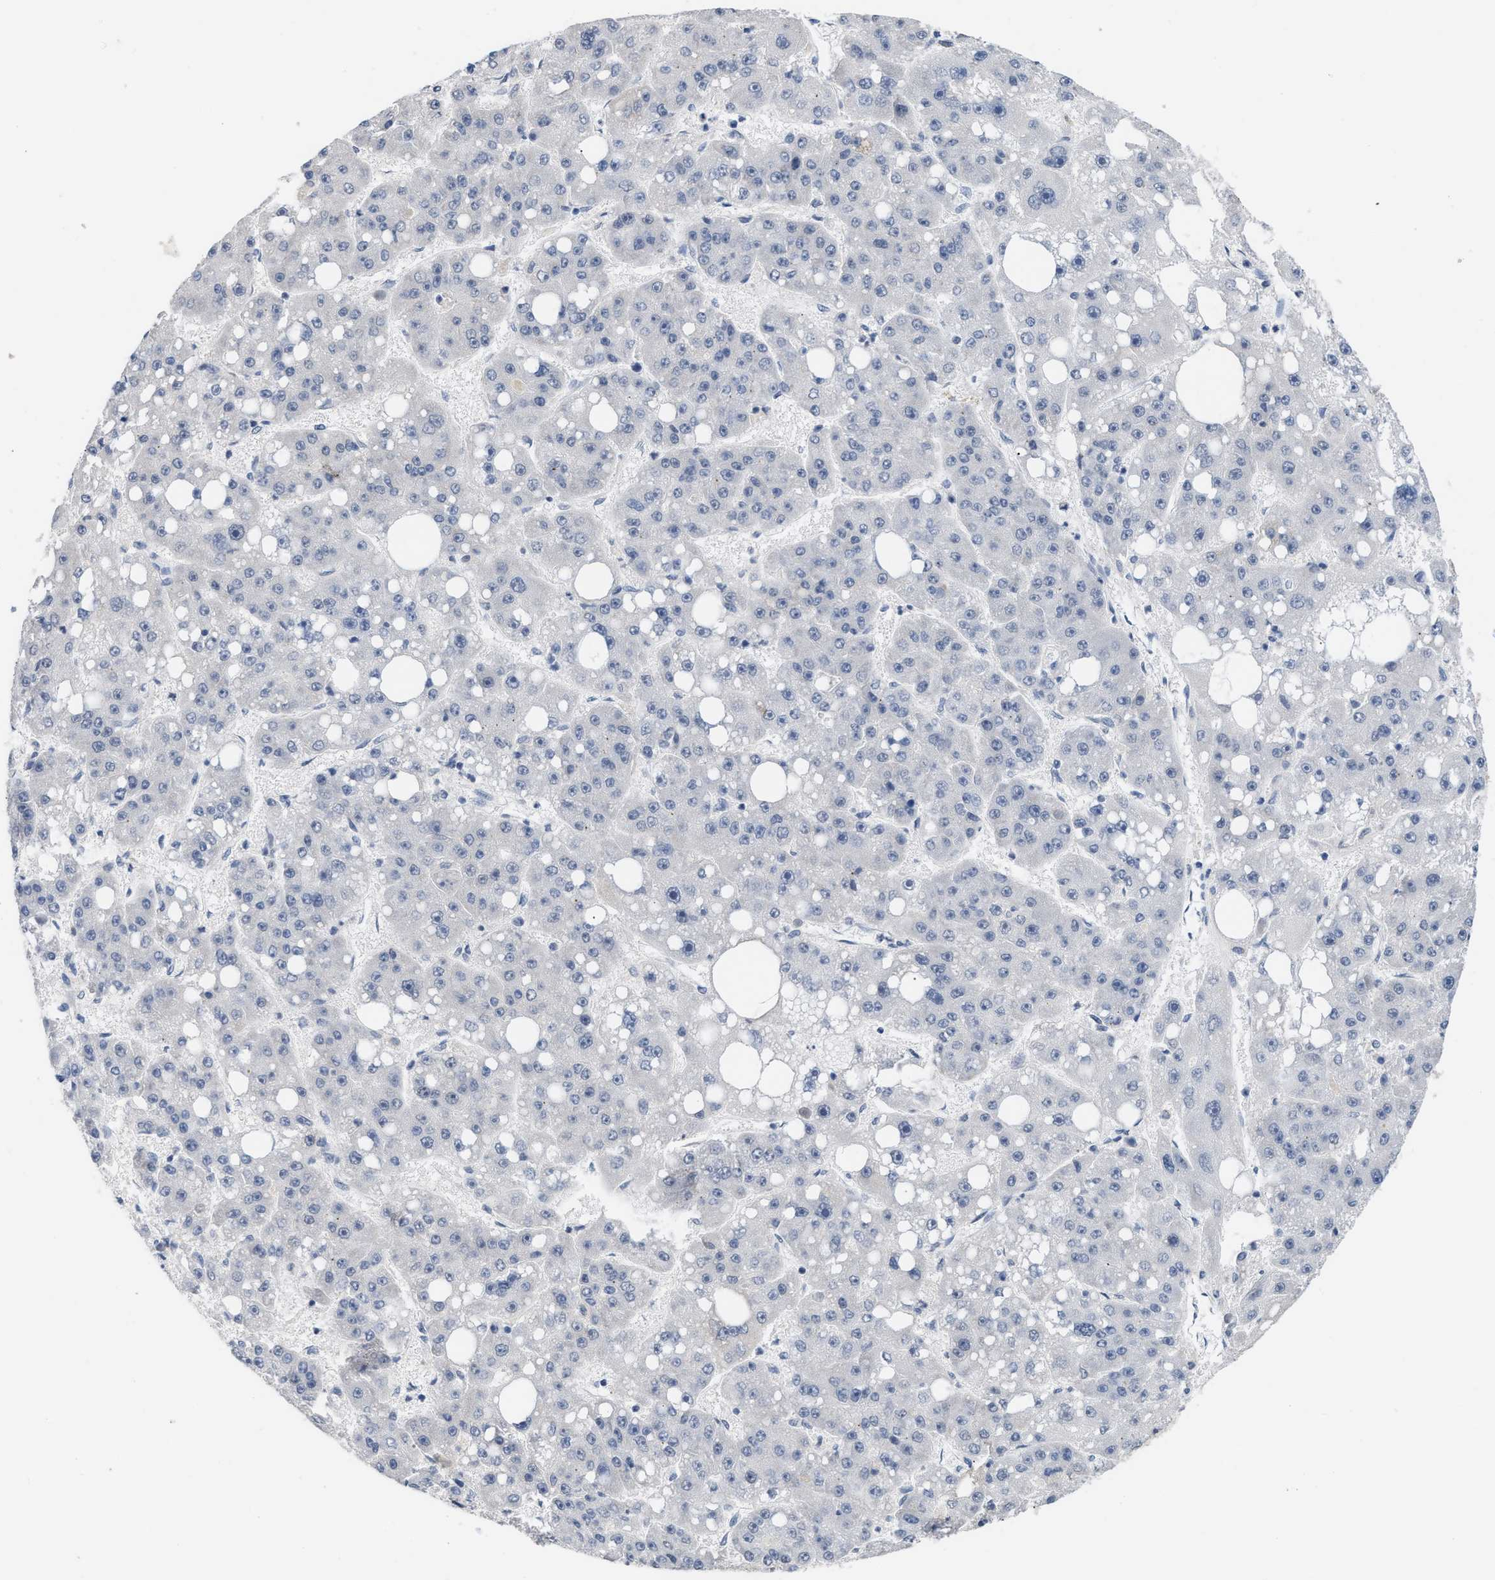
{"staining": {"intensity": "negative", "quantity": "none", "location": "none"}, "tissue": "liver cancer", "cell_type": "Tumor cells", "image_type": "cancer", "snomed": [{"axis": "morphology", "description": "Carcinoma, Hepatocellular, NOS"}, {"axis": "topography", "description": "Liver"}], "caption": "A high-resolution image shows IHC staining of liver hepatocellular carcinoma, which displays no significant positivity in tumor cells.", "gene": "TXNRD3", "patient": {"sex": "female", "age": 61}}